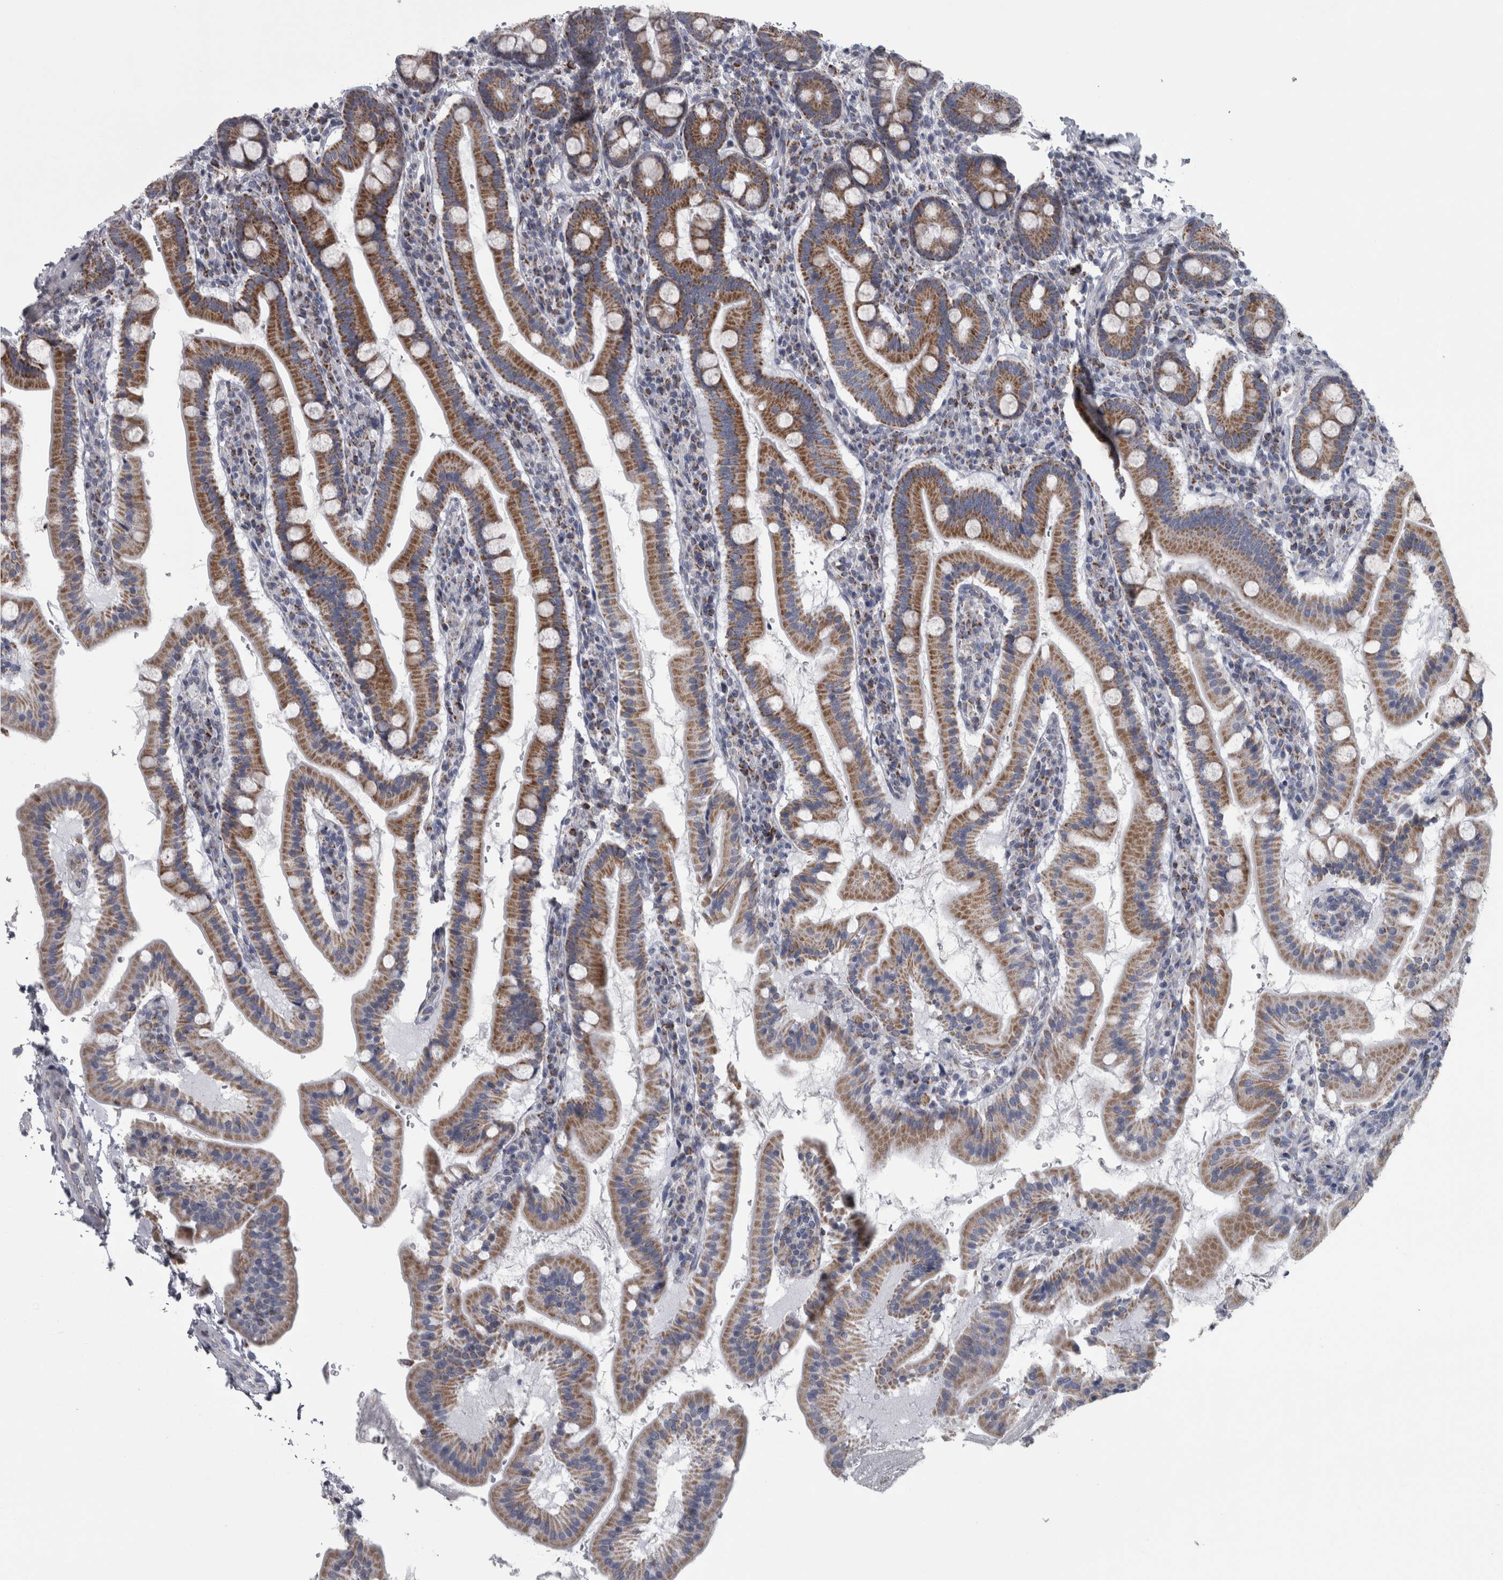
{"staining": {"intensity": "moderate", "quantity": ">75%", "location": "cytoplasmic/membranous"}, "tissue": "duodenum", "cell_type": "Glandular cells", "image_type": "normal", "snomed": [{"axis": "morphology", "description": "Normal tissue, NOS"}, {"axis": "morphology", "description": "Adenocarcinoma, NOS"}, {"axis": "topography", "description": "Pancreas"}, {"axis": "topography", "description": "Duodenum"}], "caption": "Duodenum stained with immunohistochemistry (IHC) shows moderate cytoplasmic/membranous positivity in about >75% of glandular cells.", "gene": "DBT", "patient": {"sex": "male", "age": 50}}